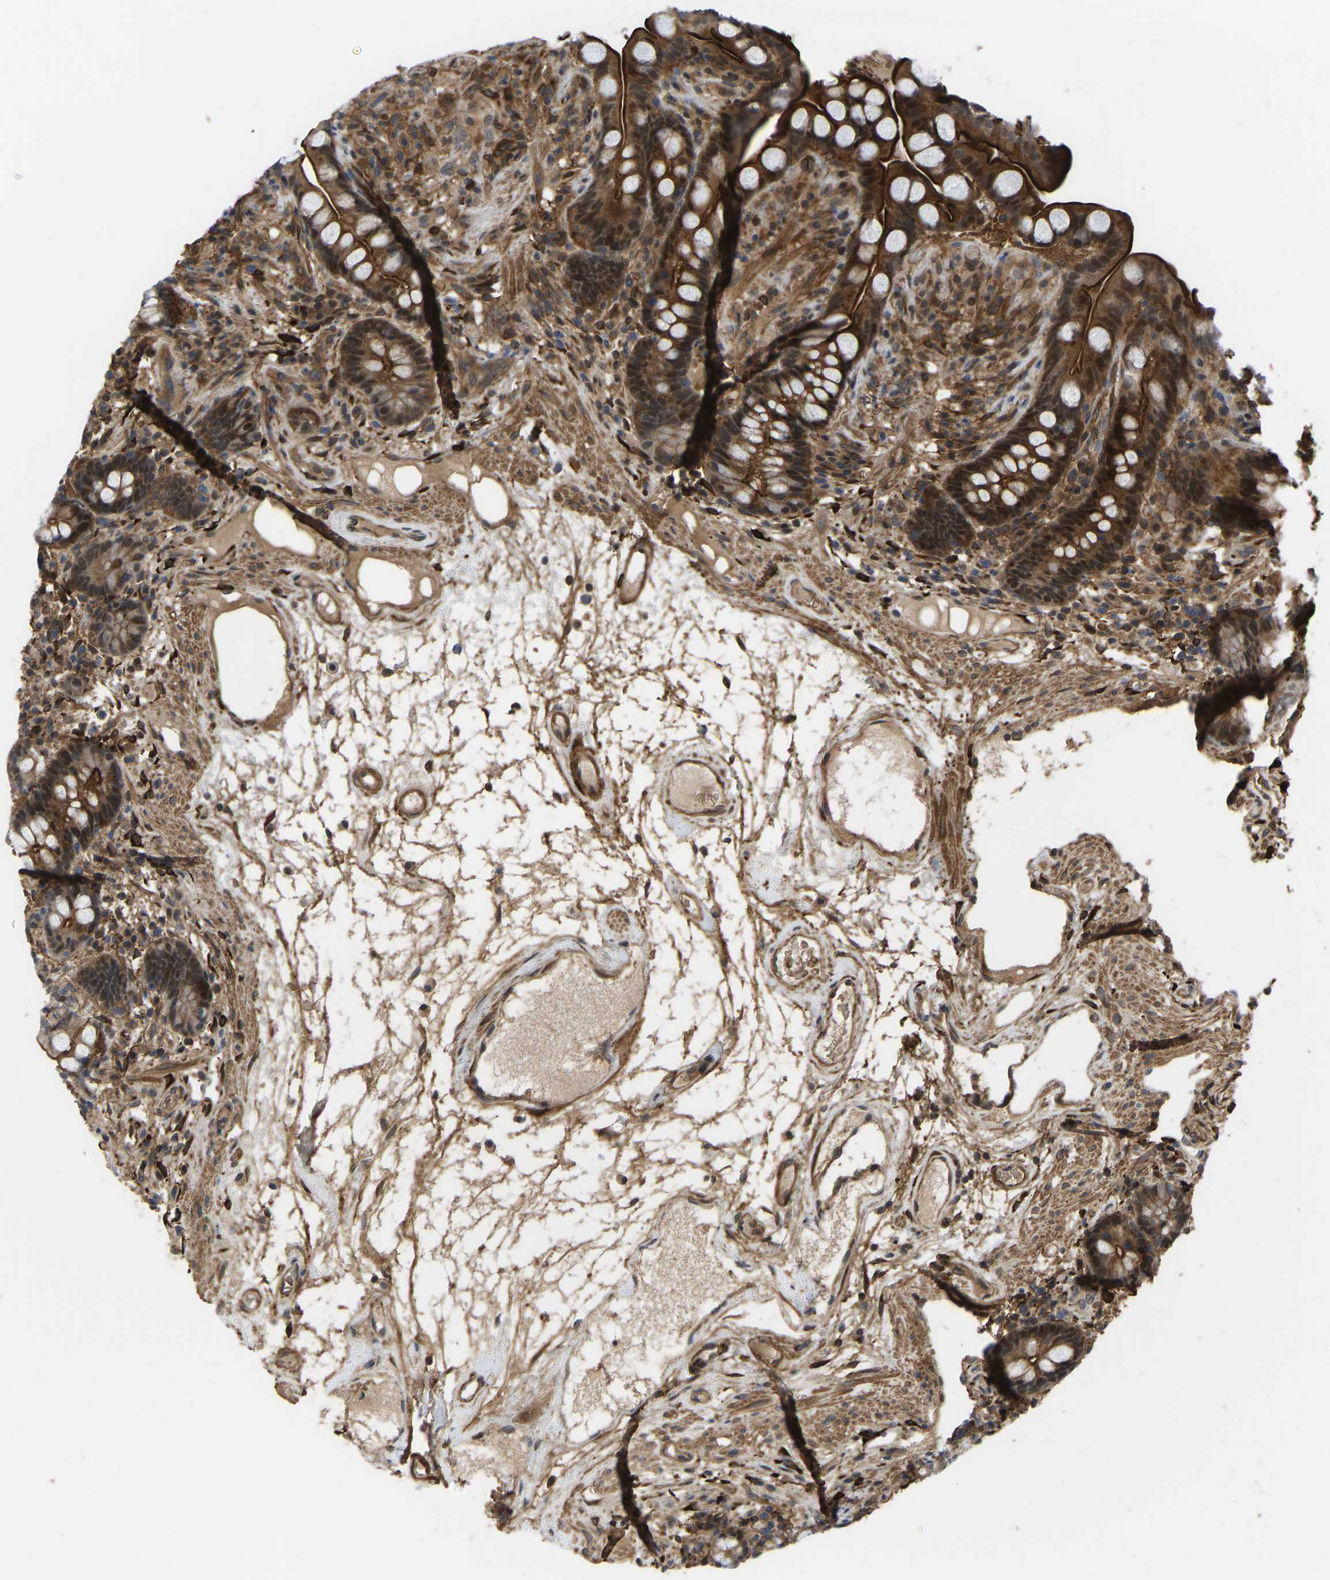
{"staining": {"intensity": "moderate", "quantity": ">75%", "location": "cytoplasmic/membranous"}, "tissue": "colon", "cell_type": "Endothelial cells", "image_type": "normal", "snomed": [{"axis": "morphology", "description": "Normal tissue, NOS"}, {"axis": "topography", "description": "Colon"}], "caption": "High-power microscopy captured an immunohistochemistry (IHC) photomicrograph of normal colon, revealing moderate cytoplasmic/membranous positivity in about >75% of endothelial cells.", "gene": "CYP7B1", "patient": {"sex": "male", "age": 73}}